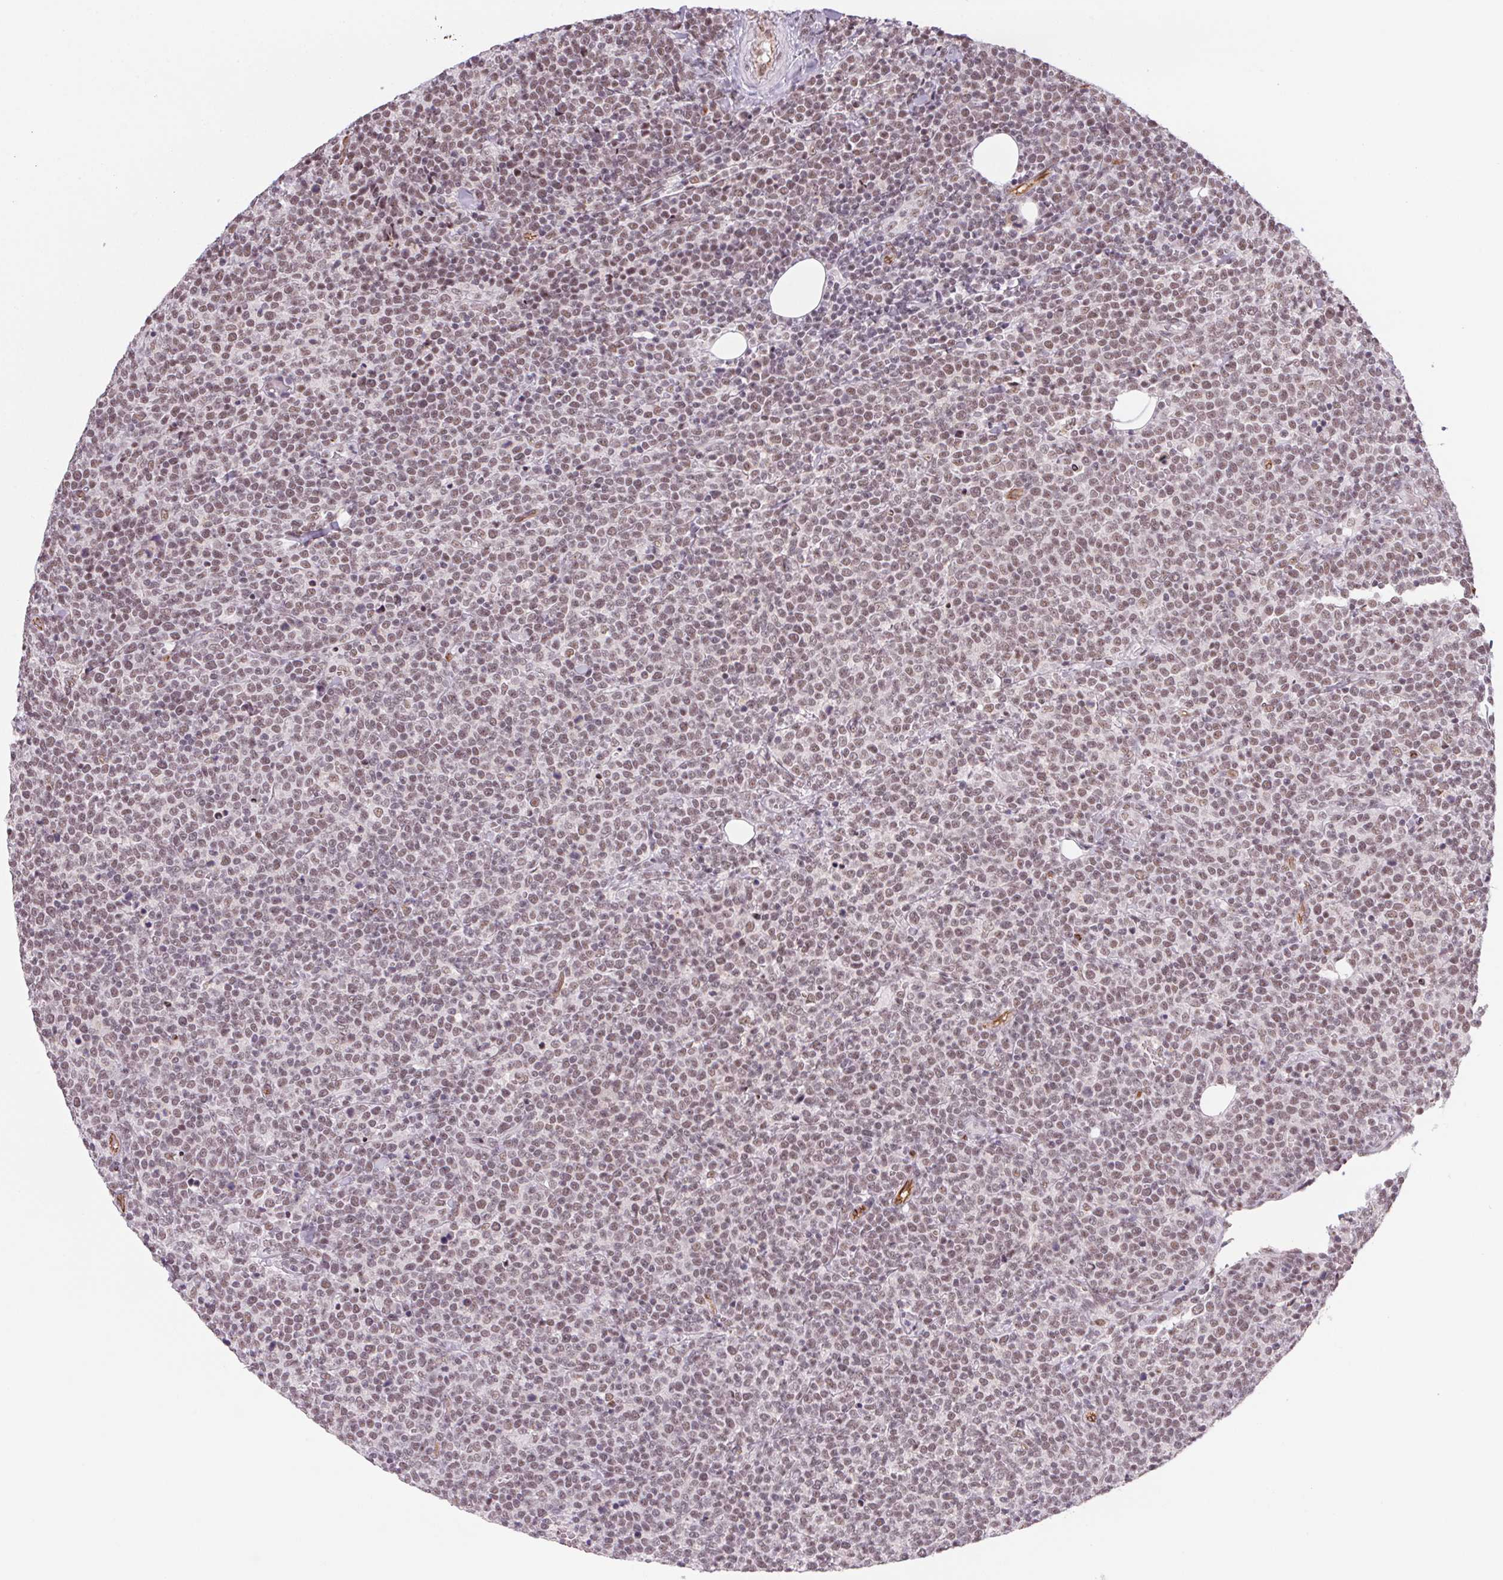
{"staining": {"intensity": "weak", "quantity": ">75%", "location": "nuclear"}, "tissue": "lymphoma", "cell_type": "Tumor cells", "image_type": "cancer", "snomed": [{"axis": "morphology", "description": "Malignant lymphoma, non-Hodgkin's type, High grade"}, {"axis": "topography", "description": "Lymph node"}], "caption": "DAB (3,3'-diaminobenzidine) immunohistochemical staining of human high-grade malignant lymphoma, non-Hodgkin's type exhibits weak nuclear protein positivity in about >75% of tumor cells.", "gene": "SRSF7", "patient": {"sex": "male", "age": 61}}